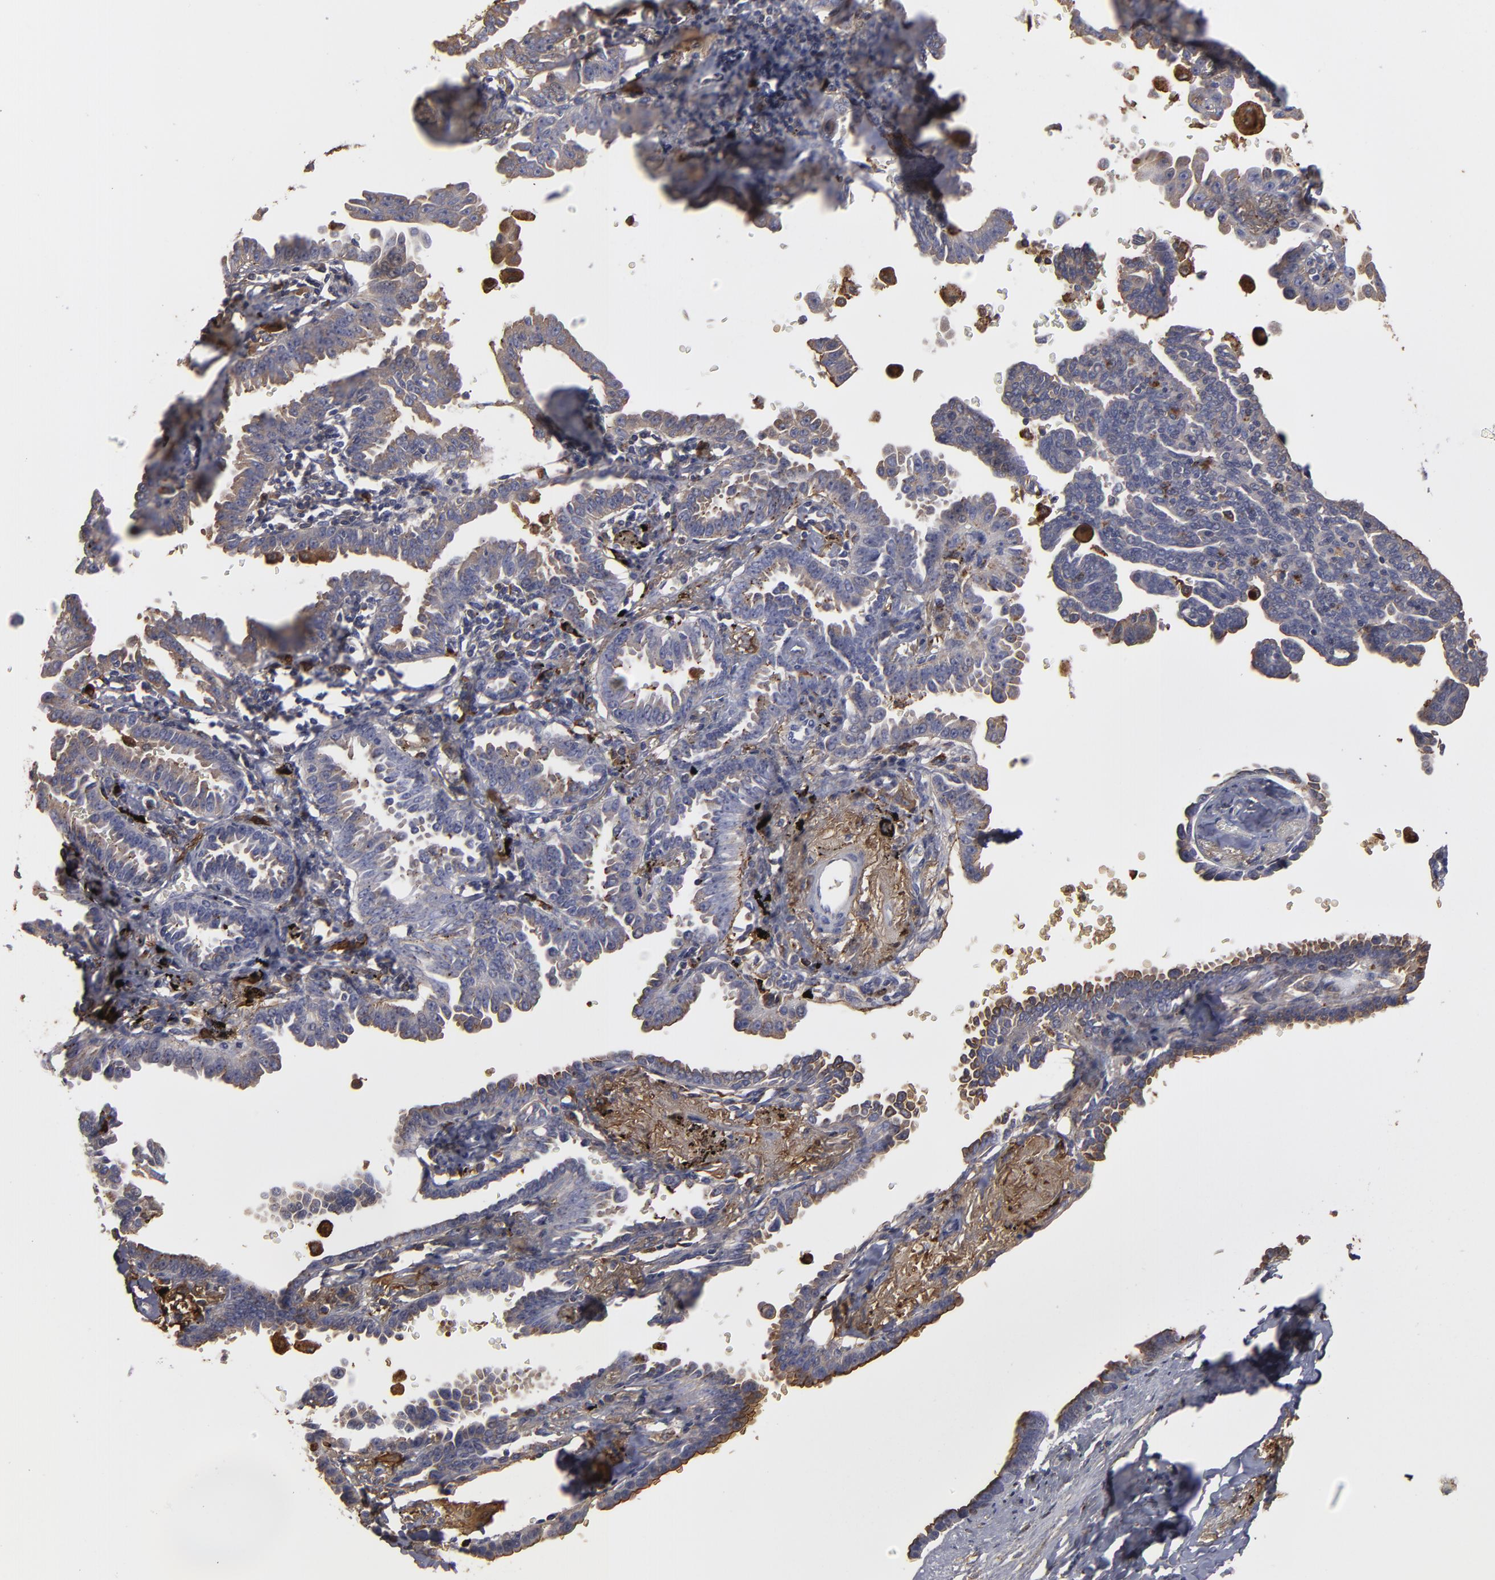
{"staining": {"intensity": "weak", "quantity": "25%-75%", "location": "cytoplasmic/membranous"}, "tissue": "lung cancer", "cell_type": "Tumor cells", "image_type": "cancer", "snomed": [{"axis": "morphology", "description": "Adenocarcinoma, NOS"}, {"axis": "topography", "description": "Lung"}], "caption": "Human adenocarcinoma (lung) stained for a protein (brown) reveals weak cytoplasmic/membranous positive expression in approximately 25%-75% of tumor cells.", "gene": "ODC1", "patient": {"sex": "female", "age": 64}}